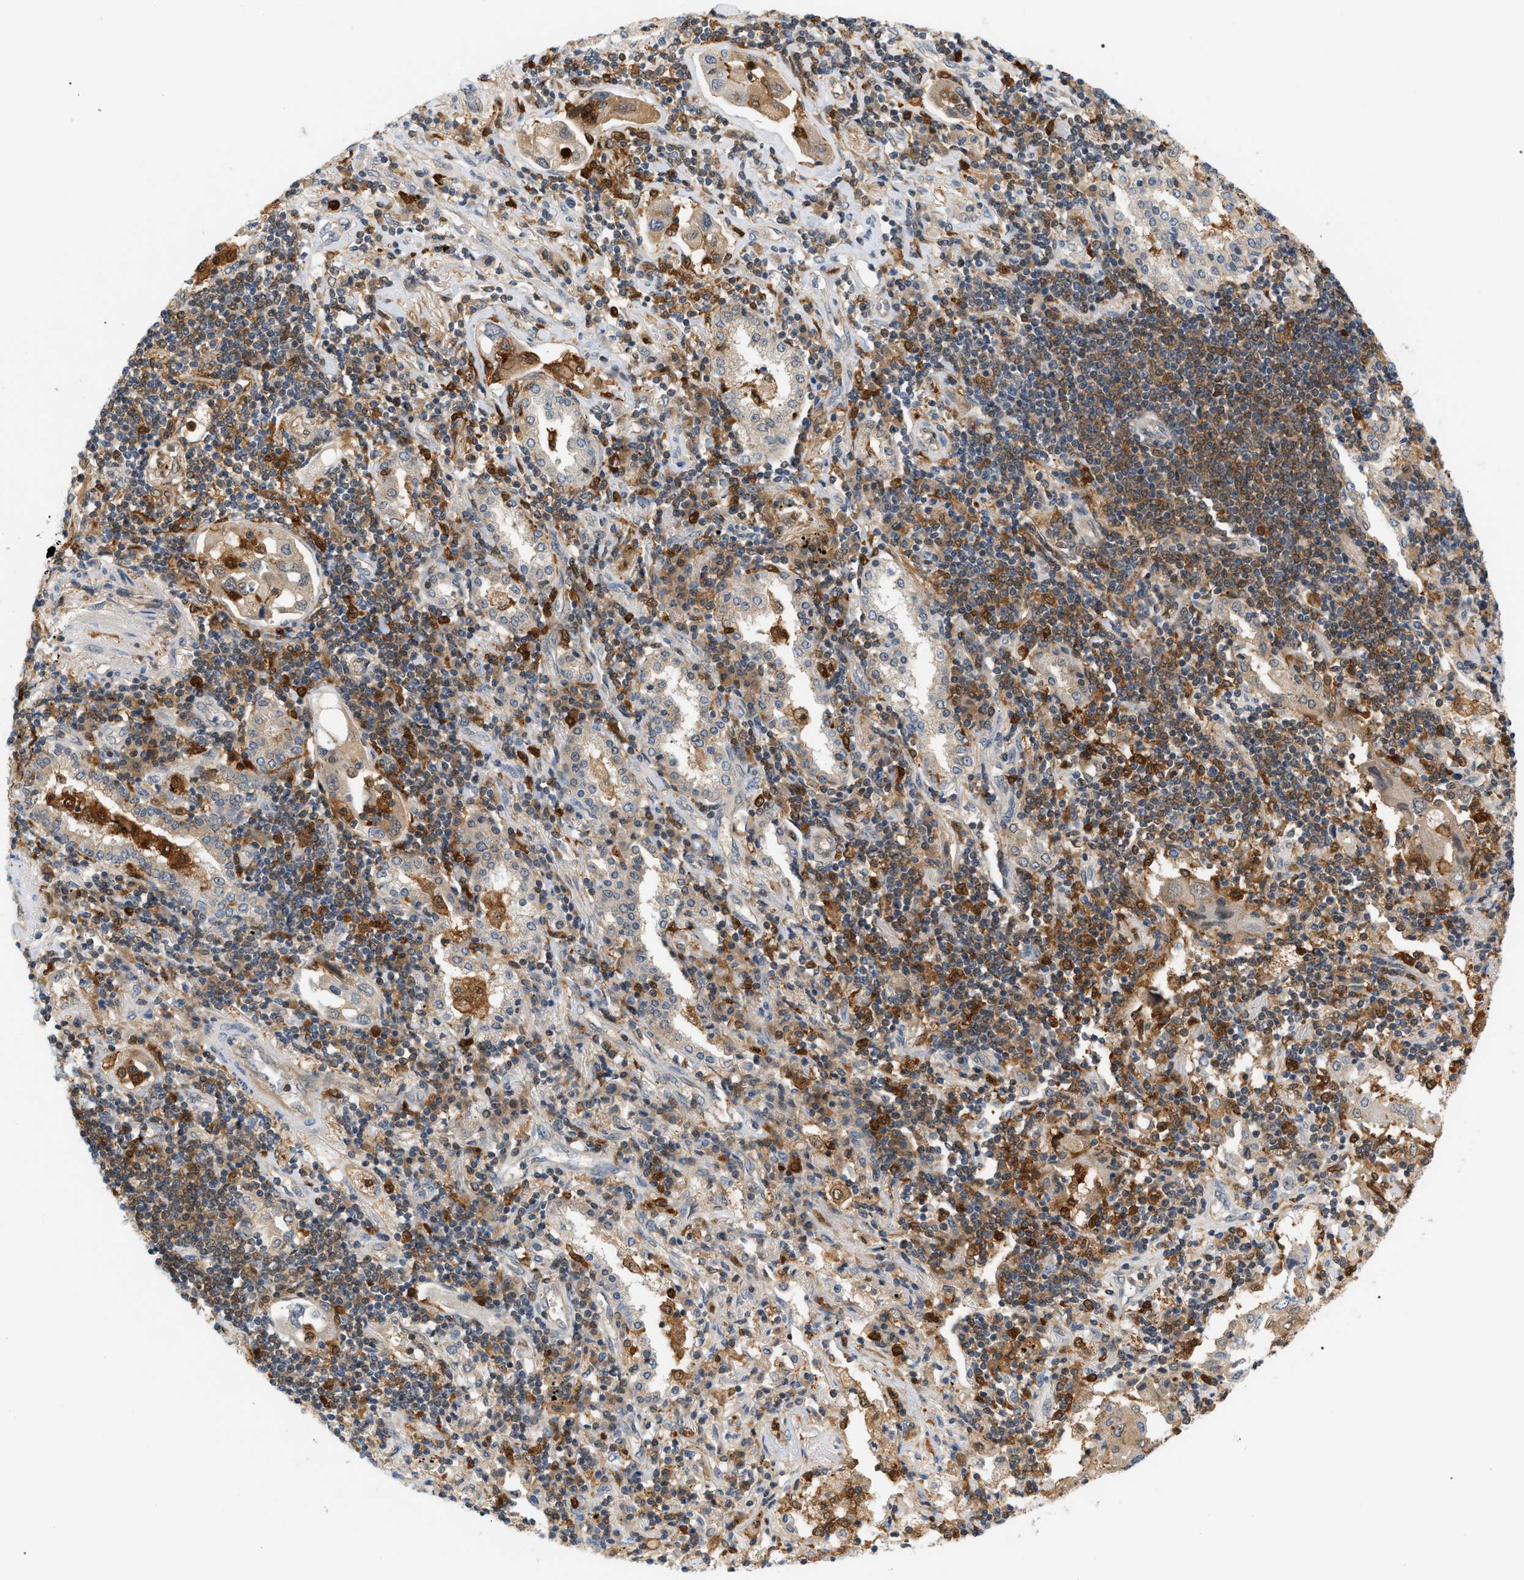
{"staining": {"intensity": "weak", "quantity": "<25%", "location": "cytoplasmic/membranous"}, "tissue": "lung cancer", "cell_type": "Tumor cells", "image_type": "cancer", "snomed": [{"axis": "morphology", "description": "Adenocarcinoma, NOS"}, {"axis": "topography", "description": "Lung"}], "caption": "Human lung cancer (adenocarcinoma) stained for a protein using immunohistochemistry (IHC) exhibits no expression in tumor cells.", "gene": "PYCARD", "patient": {"sex": "female", "age": 65}}